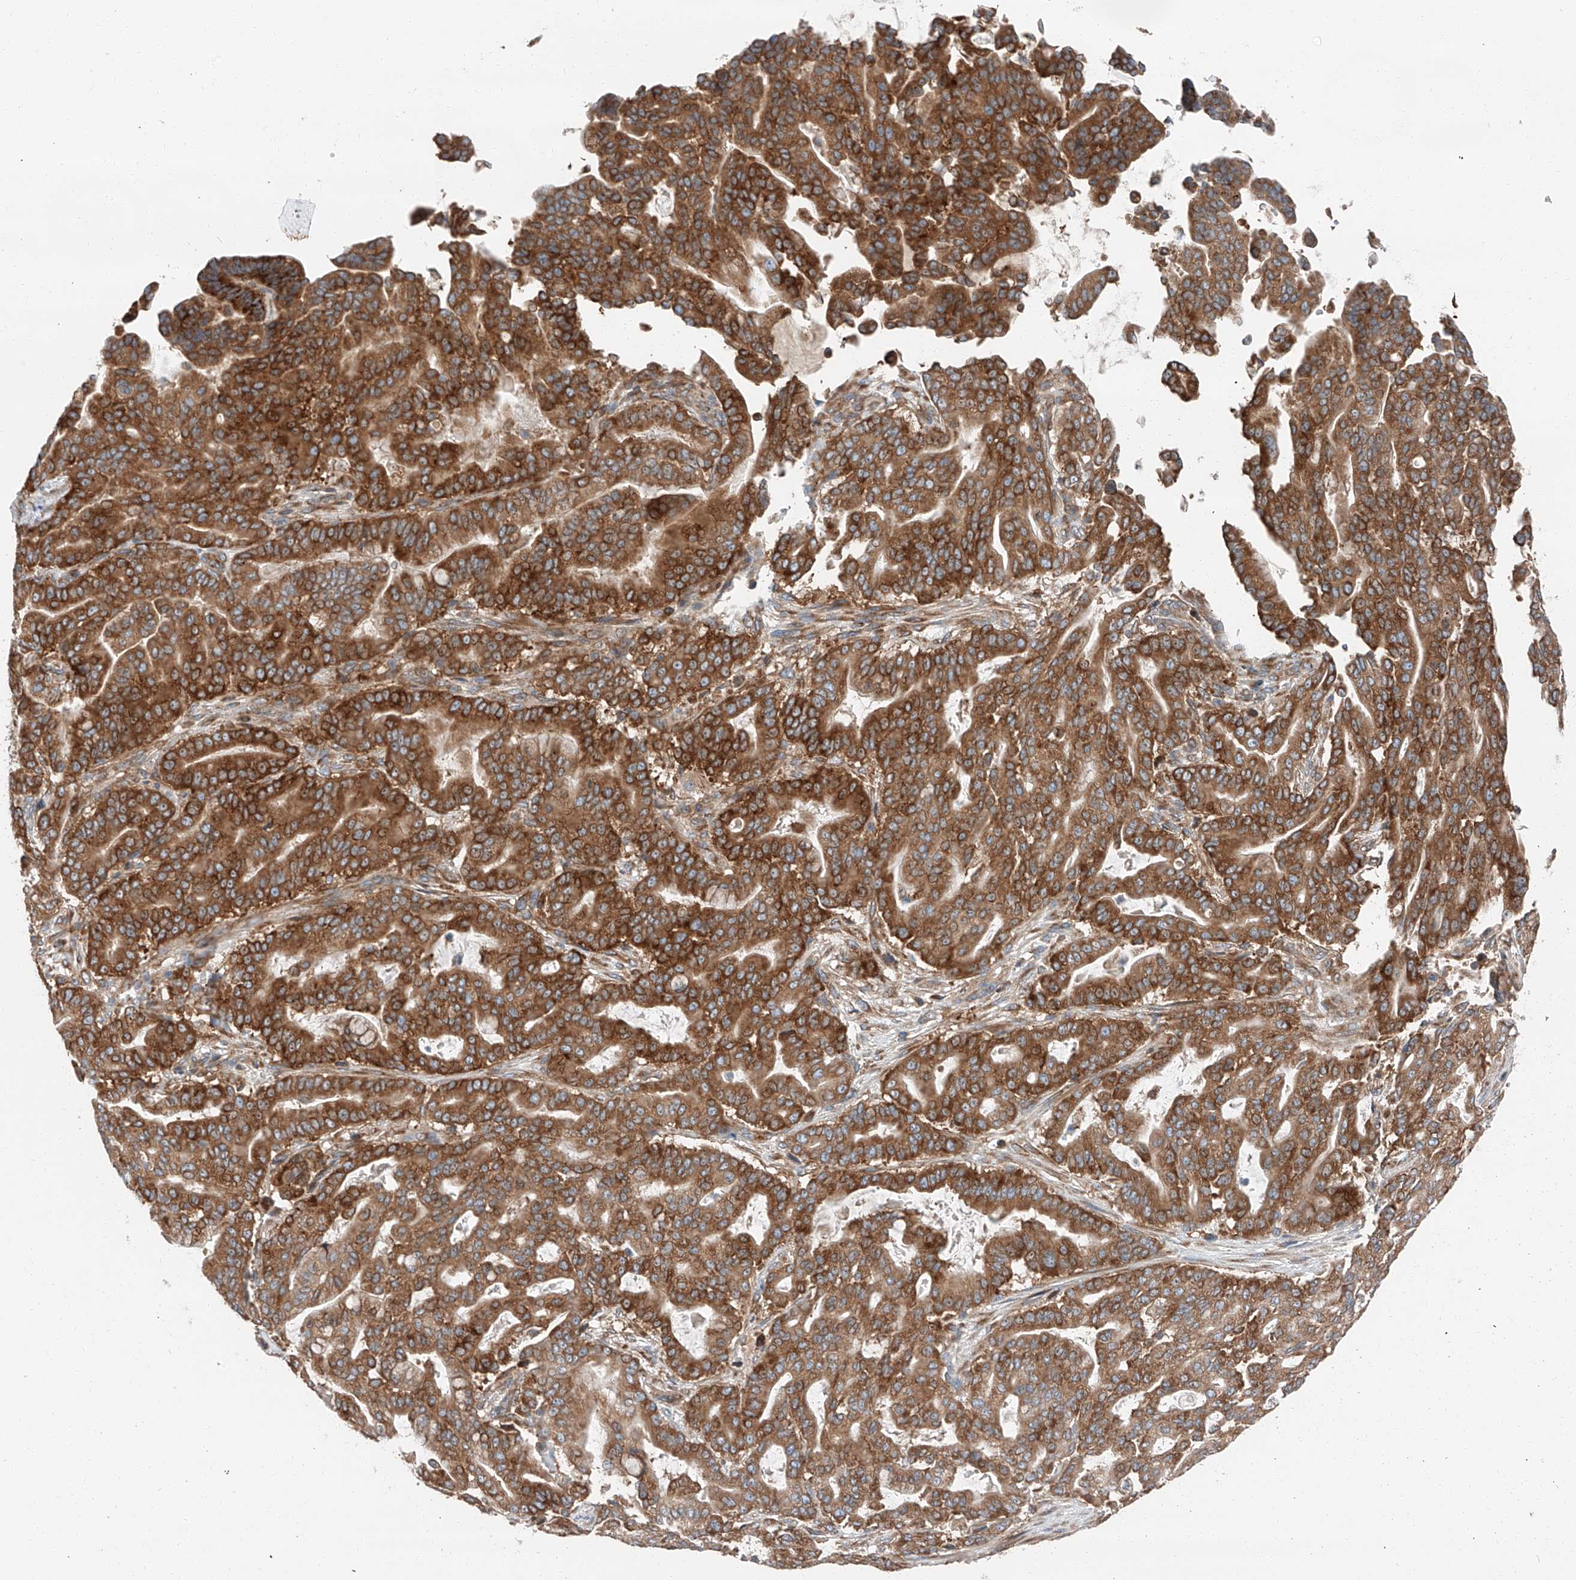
{"staining": {"intensity": "strong", "quantity": ">75%", "location": "cytoplasmic/membranous"}, "tissue": "pancreatic cancer", "cell_type": "Tumor cells", "image_type": "cancer", "snomed": [{"axis": "morphology", "description": "Adenocarcinoma, NOS"}, {"axis": "topography", "description": "Pancreas"}], "caption": "Immunohistochemistry (IHC) histopathology image of neoplastic tissue: adenocarcinoma (pancreatic) stained using immunohistochemistry (IHC) shows high levels of strong protein expression localized specifically in the cytoplasmic/membranous of tumor cells, appearing as a cytoplasmic/membranous brown color.", "gene": "ZC3H15", "patient": {"sex": "male", "age": 63}}